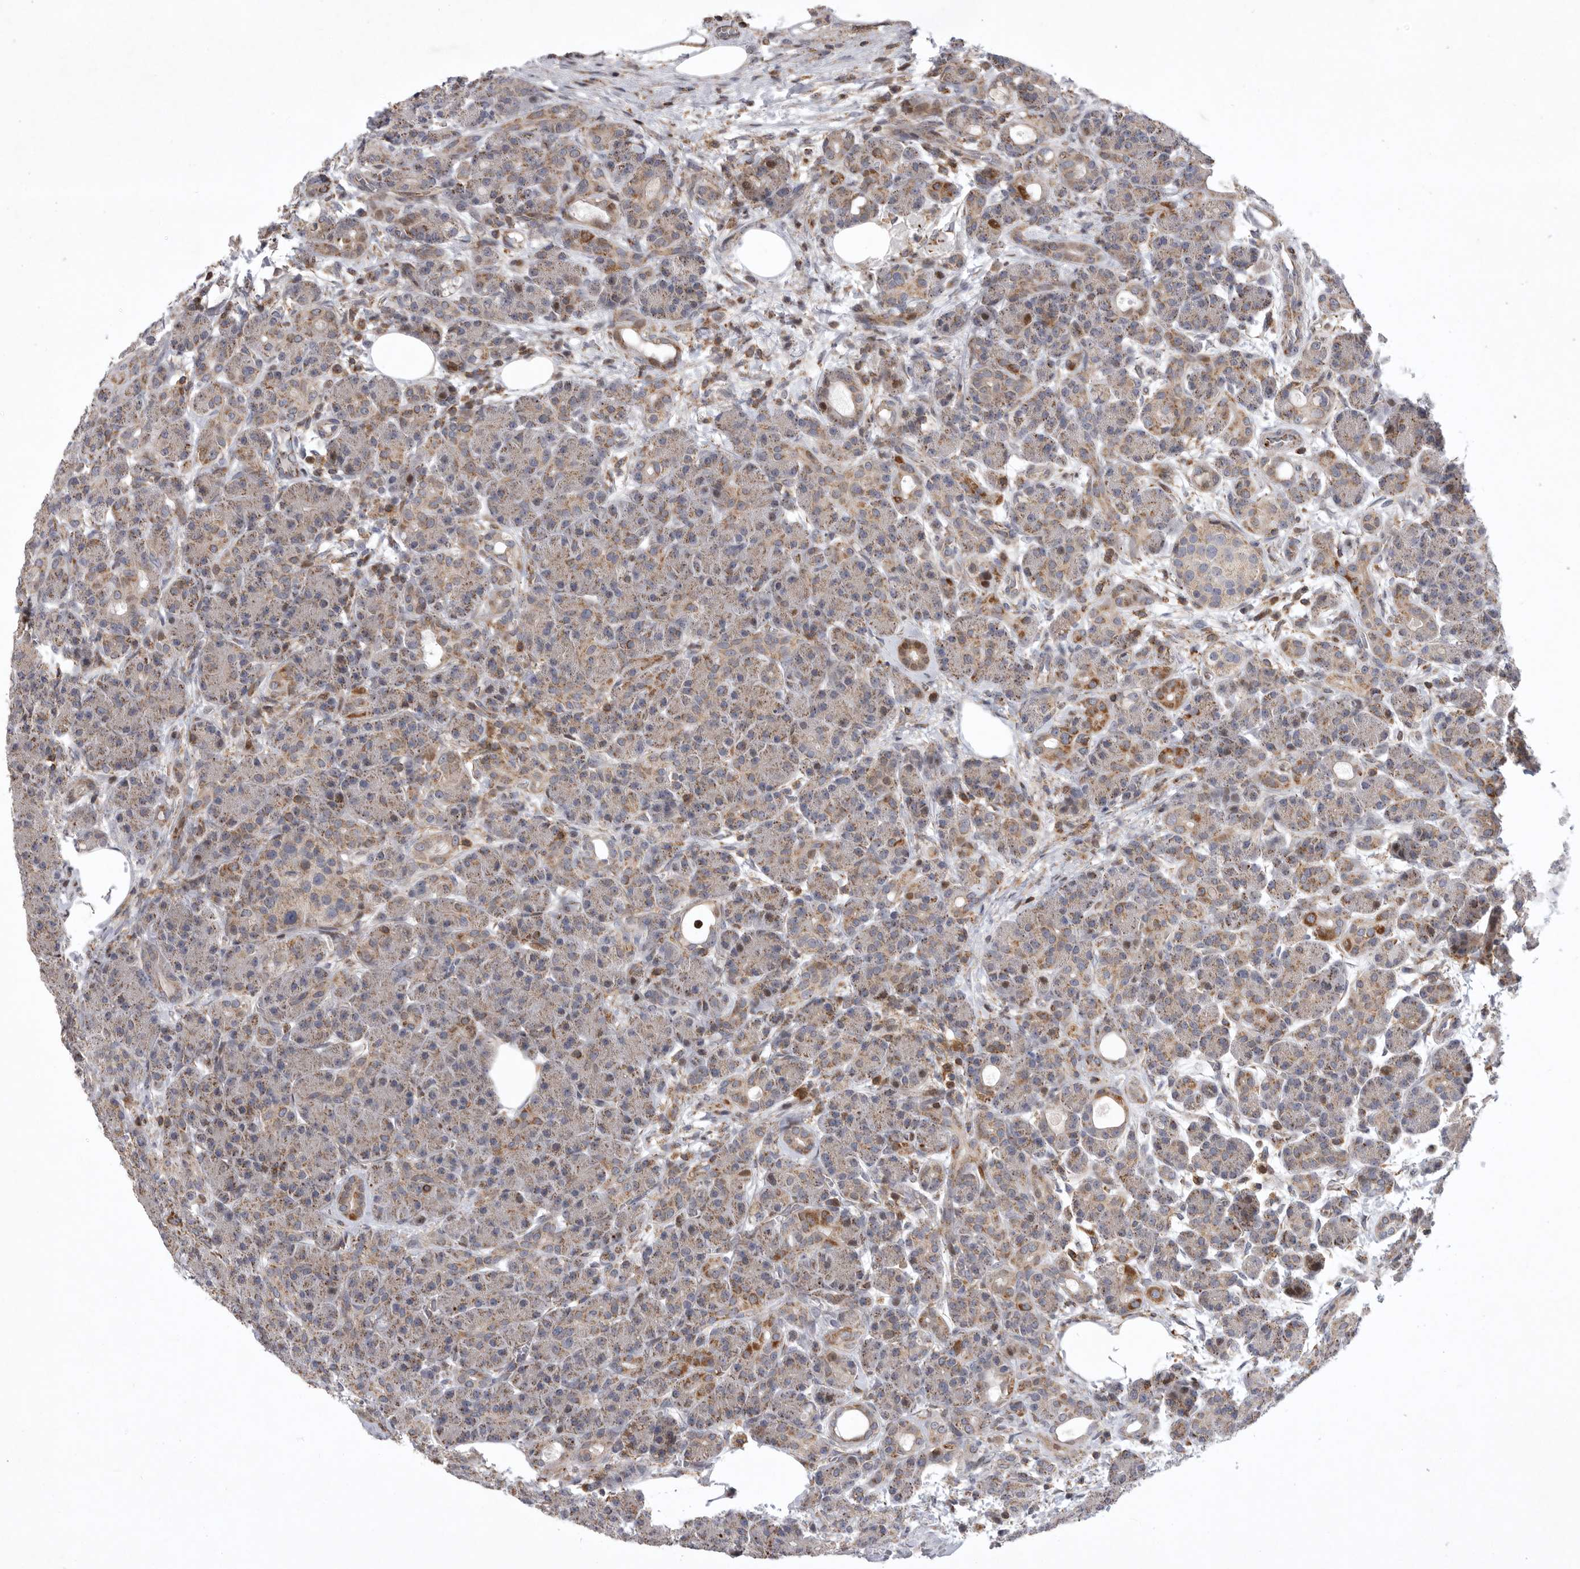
{"staining": {"intensity": "moderate", "quantity": "25%-75%", "location": "cytoplasmic/membranous"}, "tissue": "pancreas", "cell_type": "Exocrine glandular cells", "image_type": "normal", "snomed": [{"axis": "morphology", "description": "Normal tissue, NOS"}, {"axis": "topography", "description": "Pancreas"}], "caption": "High-power microscopy captured an IHC micrograph of benign pancreas, revealing moderate cytoplasmic/membranous staining in approximately 25%-75% of exocrine glandular cells.", "gene": "MPZL1", "patient": {"sex": "male", "age": 63}}